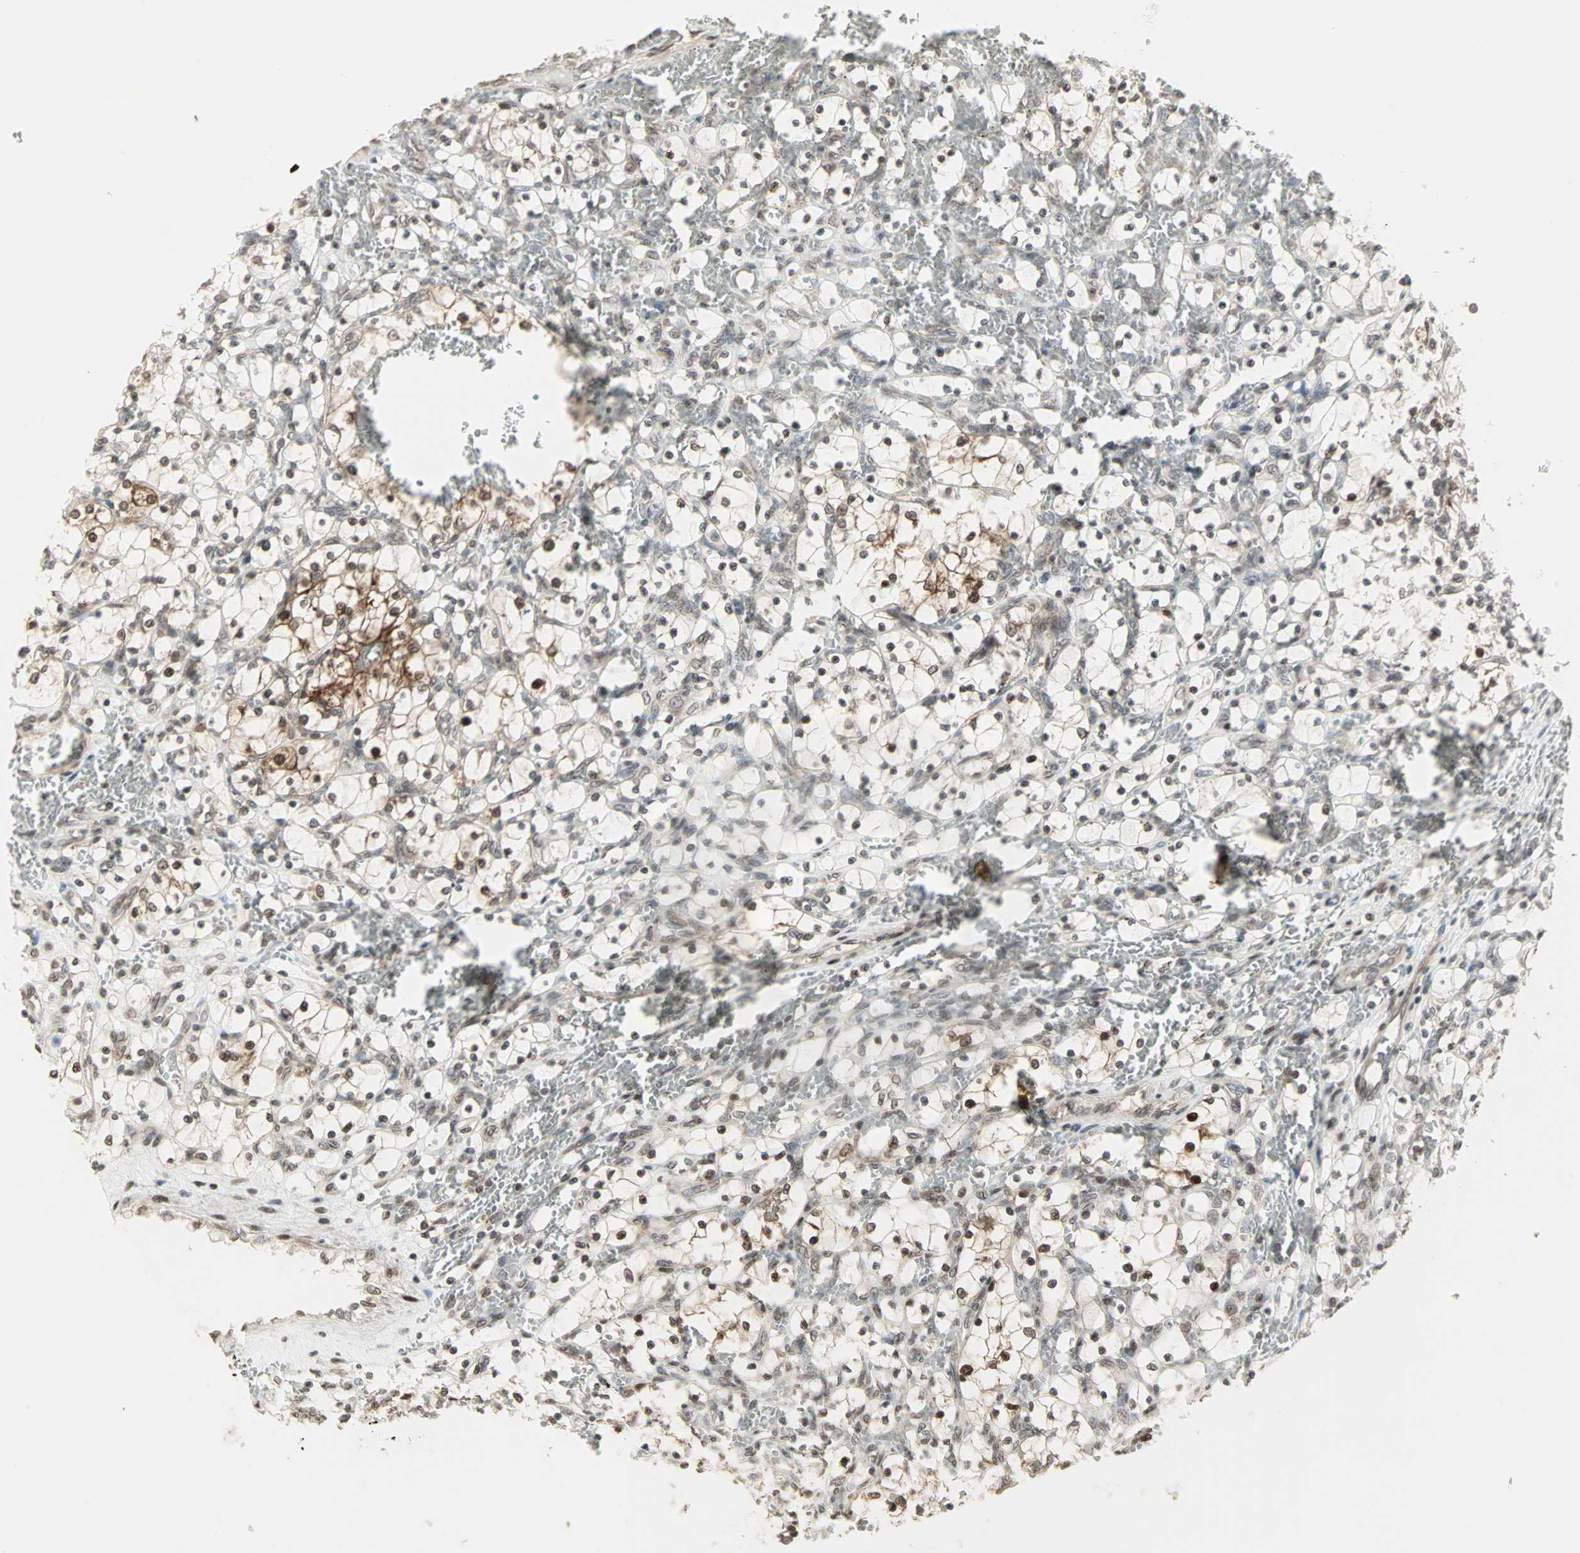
{"staining": {"intensity": "moderate", "quantity": "<25%", "location": "cytoplasmic/membranous,nuclear"}, "tissue": "renal cancer", "cell_type": "Tumor cells", "image_type": "cancer", "snomed": [{"axis": "morphology", "description": "Adenocarcinoma, NOS"}, {"axis": "topography", "description": "Kidney"}], "caption": "Renal adenocarcinoma stained with immunohistochemistry exhibits moderate cytoplasmic/membranous and nuclear staining in approximately <25% of tumor cells.", "gene": "CBLC", "patient": {"sex": "female", "age": 69}}